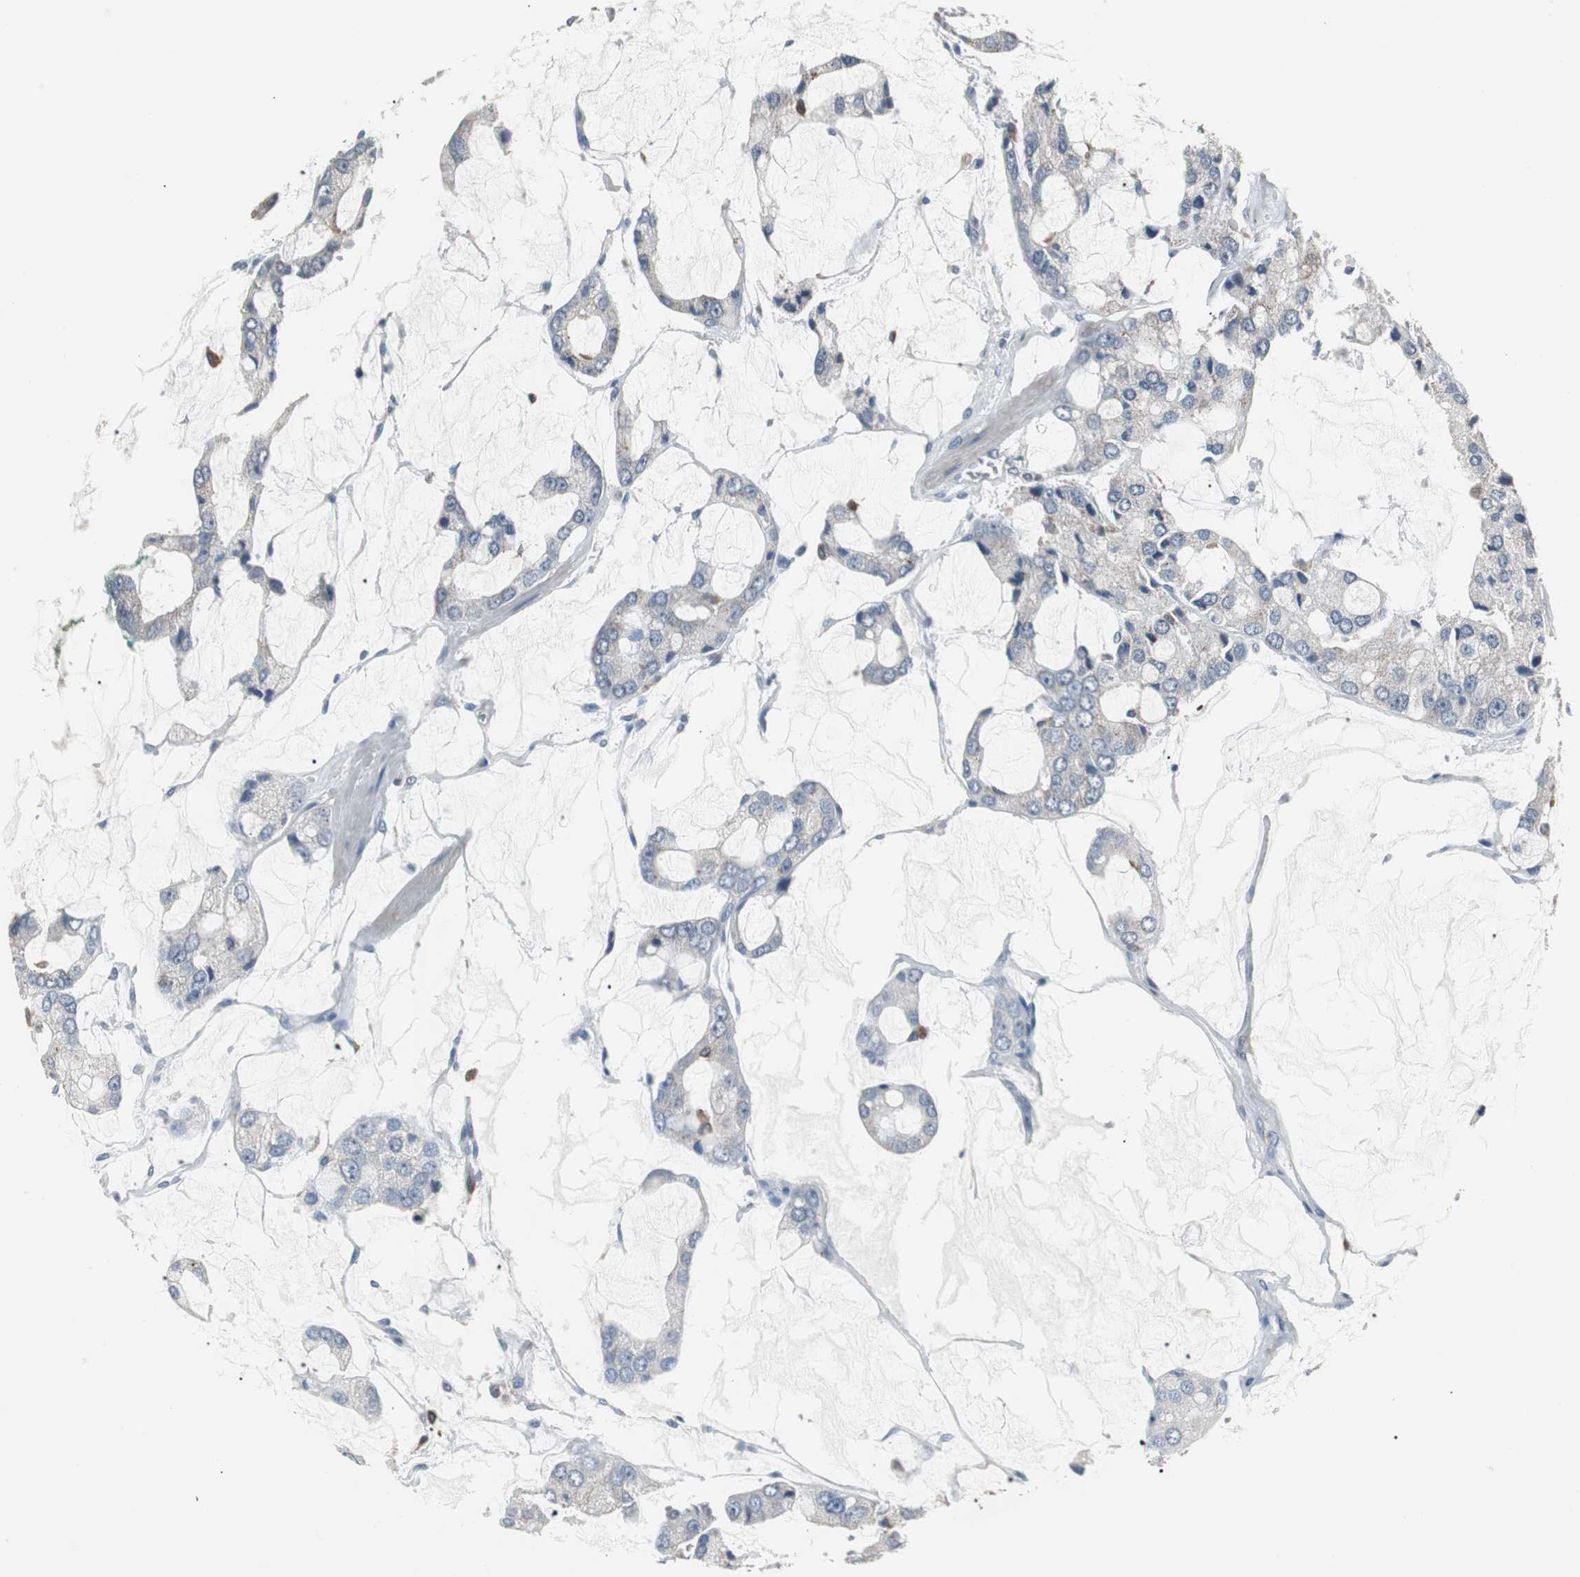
{"staining": {"intensity": "weak", "quantity": ">75%", "location": "cytoplasmic/membranous"}, "tissue": "prostate cancer", "cell_type": "Tumor cells", "image_type": "cancer", "snomed": [{"axis": "morphology", "description": "Adenocarcinoma, High grade"}, {"axis": "topography", "description": "Prostate"}], "caption": "This photomicrograph exhibits immunohistochemistry staining of prostate high-grade adenocarcinoma, with low weak cytoplasmic/membranous positivity in about >75% of tumor cells.", "gene": "NCF2", "patient": {"sex": "male", "age": 67}}